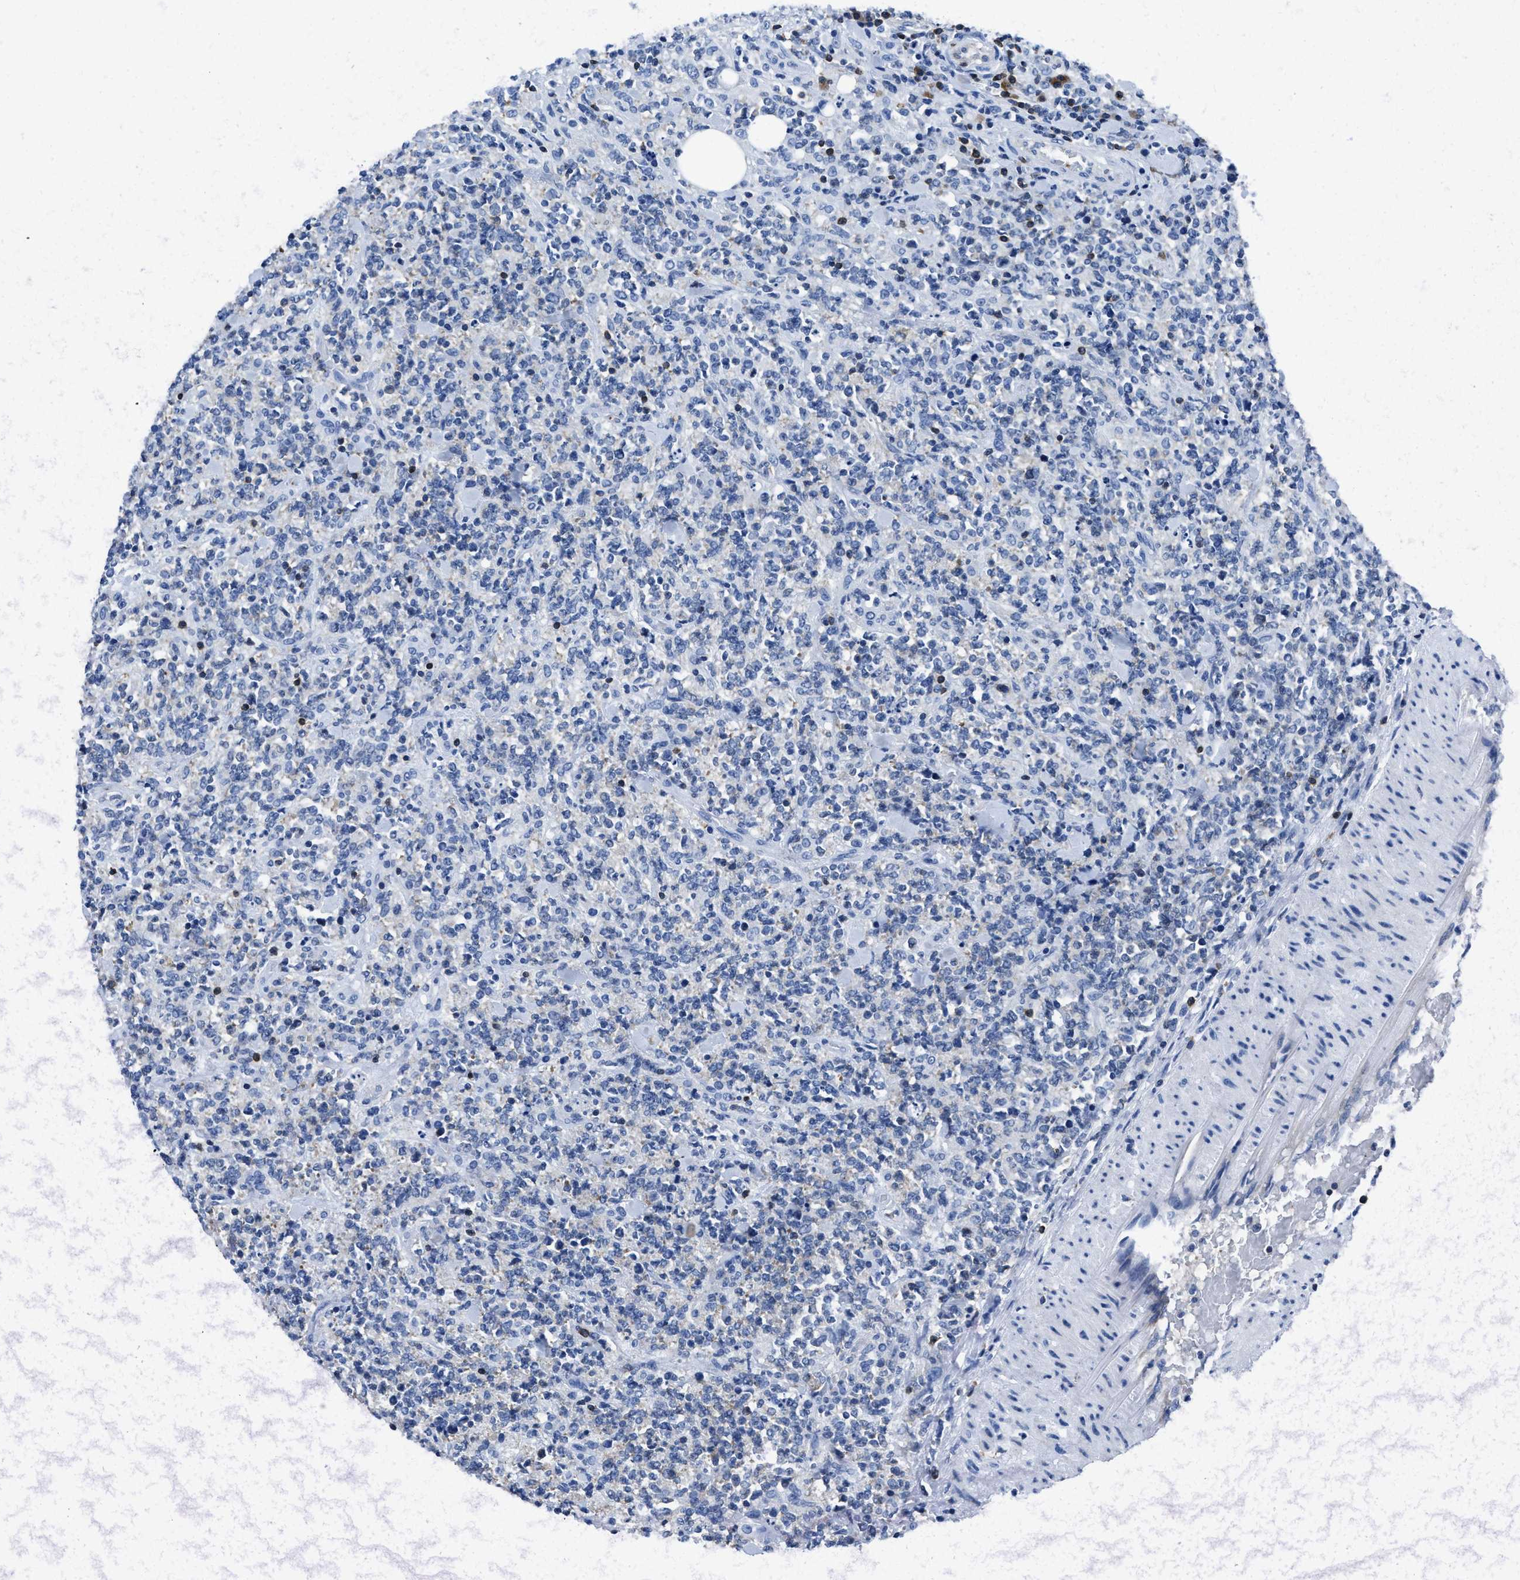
{"staining": {"intensity": "negative", "quantity": "none", "location": "none"}, "tissue": "lymphoma", "cell_type": "Tumor cells", "image_type": "cancer", "snomed": [{"axis": "morphology", "description": "Malignant lymphoma, non-Hodgkin's type, High grade"}, {"axis": "topography", "description": "Soft tissue"}], "caption": "Lymphoma was stained to show a protein in brown. There is no significant expression in tumor cells.", "gene": "ITGA3", "patient": {"sex": "male", "age": 18}}